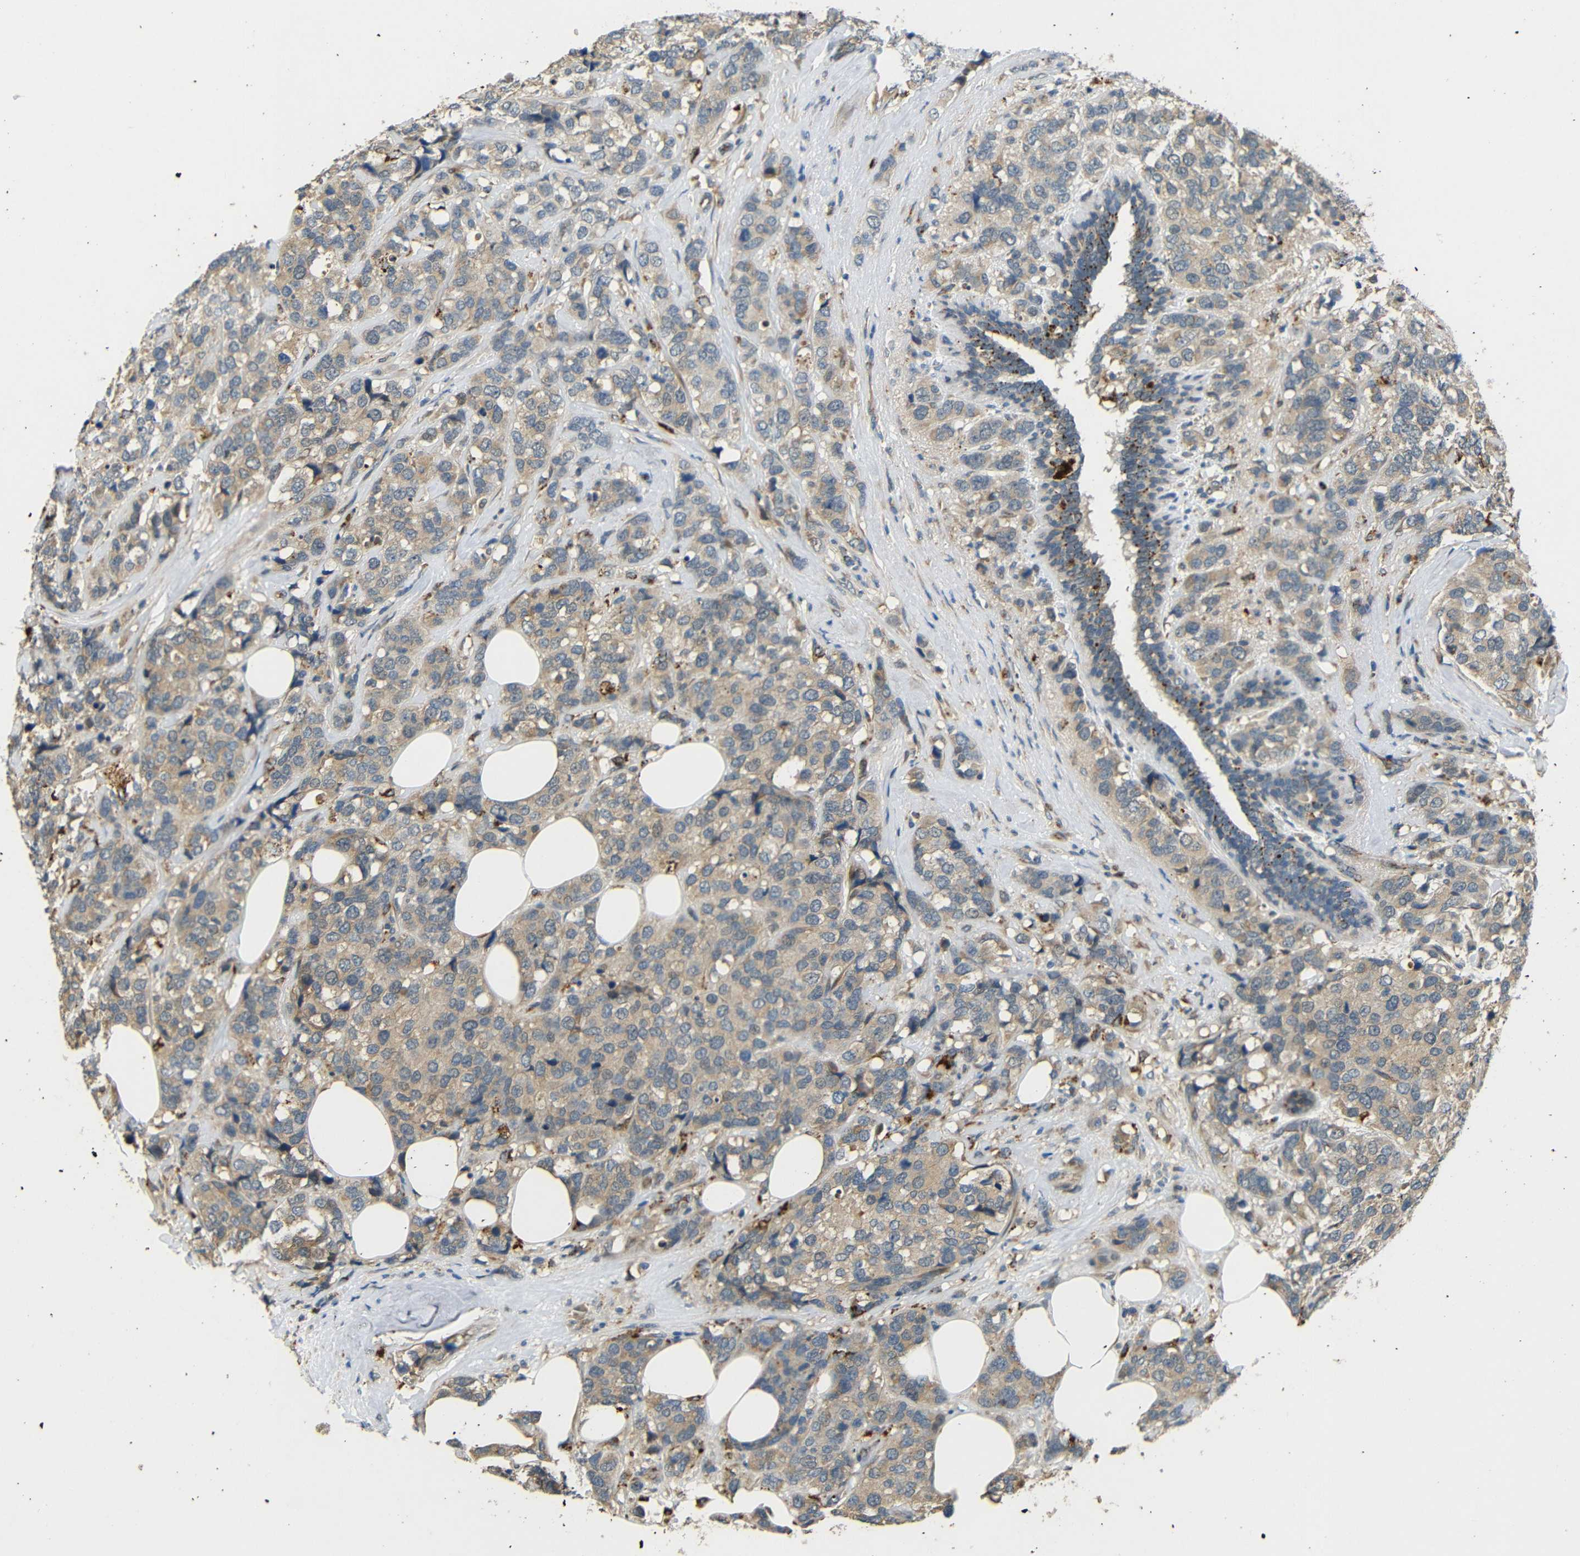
{"staining": {"intensity": "weak", "quantity": ">75%", "location": "cytoplasmic/membranous"}, "tissue": "breast cancer", "cell_type": "Tumor cells", "image_type": "cancer", "snomed": [{"axis": "morphology", "description": "Lobular carcinoma"}, {"axis": "topography", "description": "Breast"}], "caption": "Protein expression analysis of lobular carcinoma (breast) displays weak cytoplasmic/membranous staining in about >75% of tumor cells.", "gene": "ATP7A", "patient": {"sex": "female", "age": 59}}